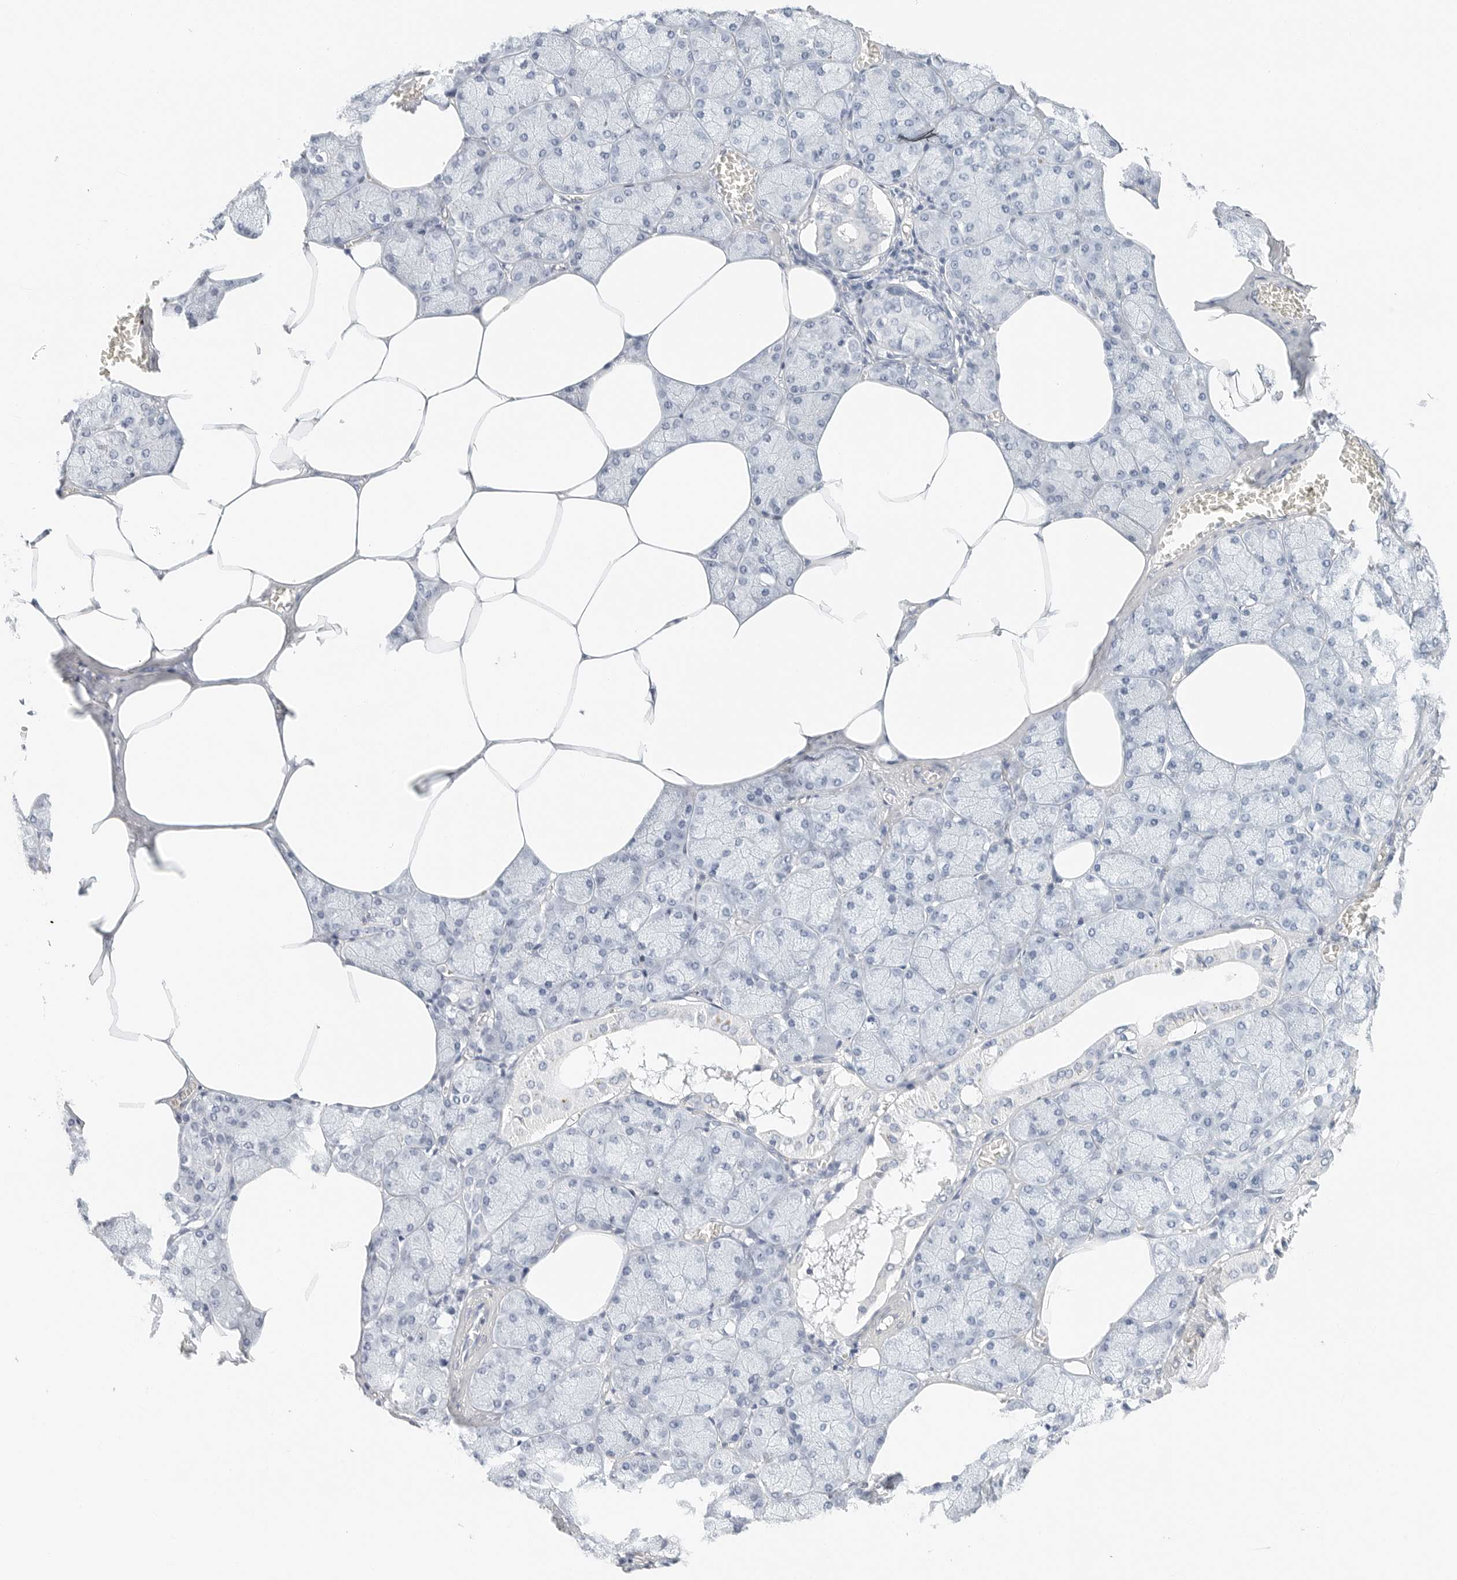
{"staining": {"intensity": "negative", "quantity": "none", "location": "none"}, "tissue": "salivary gland", "cell_type": "Glandular cells", "image_type": "normal", "snomed": [{"axis": "morphology", "description": "Normal tissue, NOS"}, {"axis": "topography", "description": "Salivary gland"}], "caption": "Histopathology image shows no protein staining in glandular cells of unremarkable salivary gland. The staining is performed using DAB brown chromogen with nuclei counter-stained in using hematoxylin.", "gene": "PKDCC", "patient": {"sex": "male", "age": 62}}